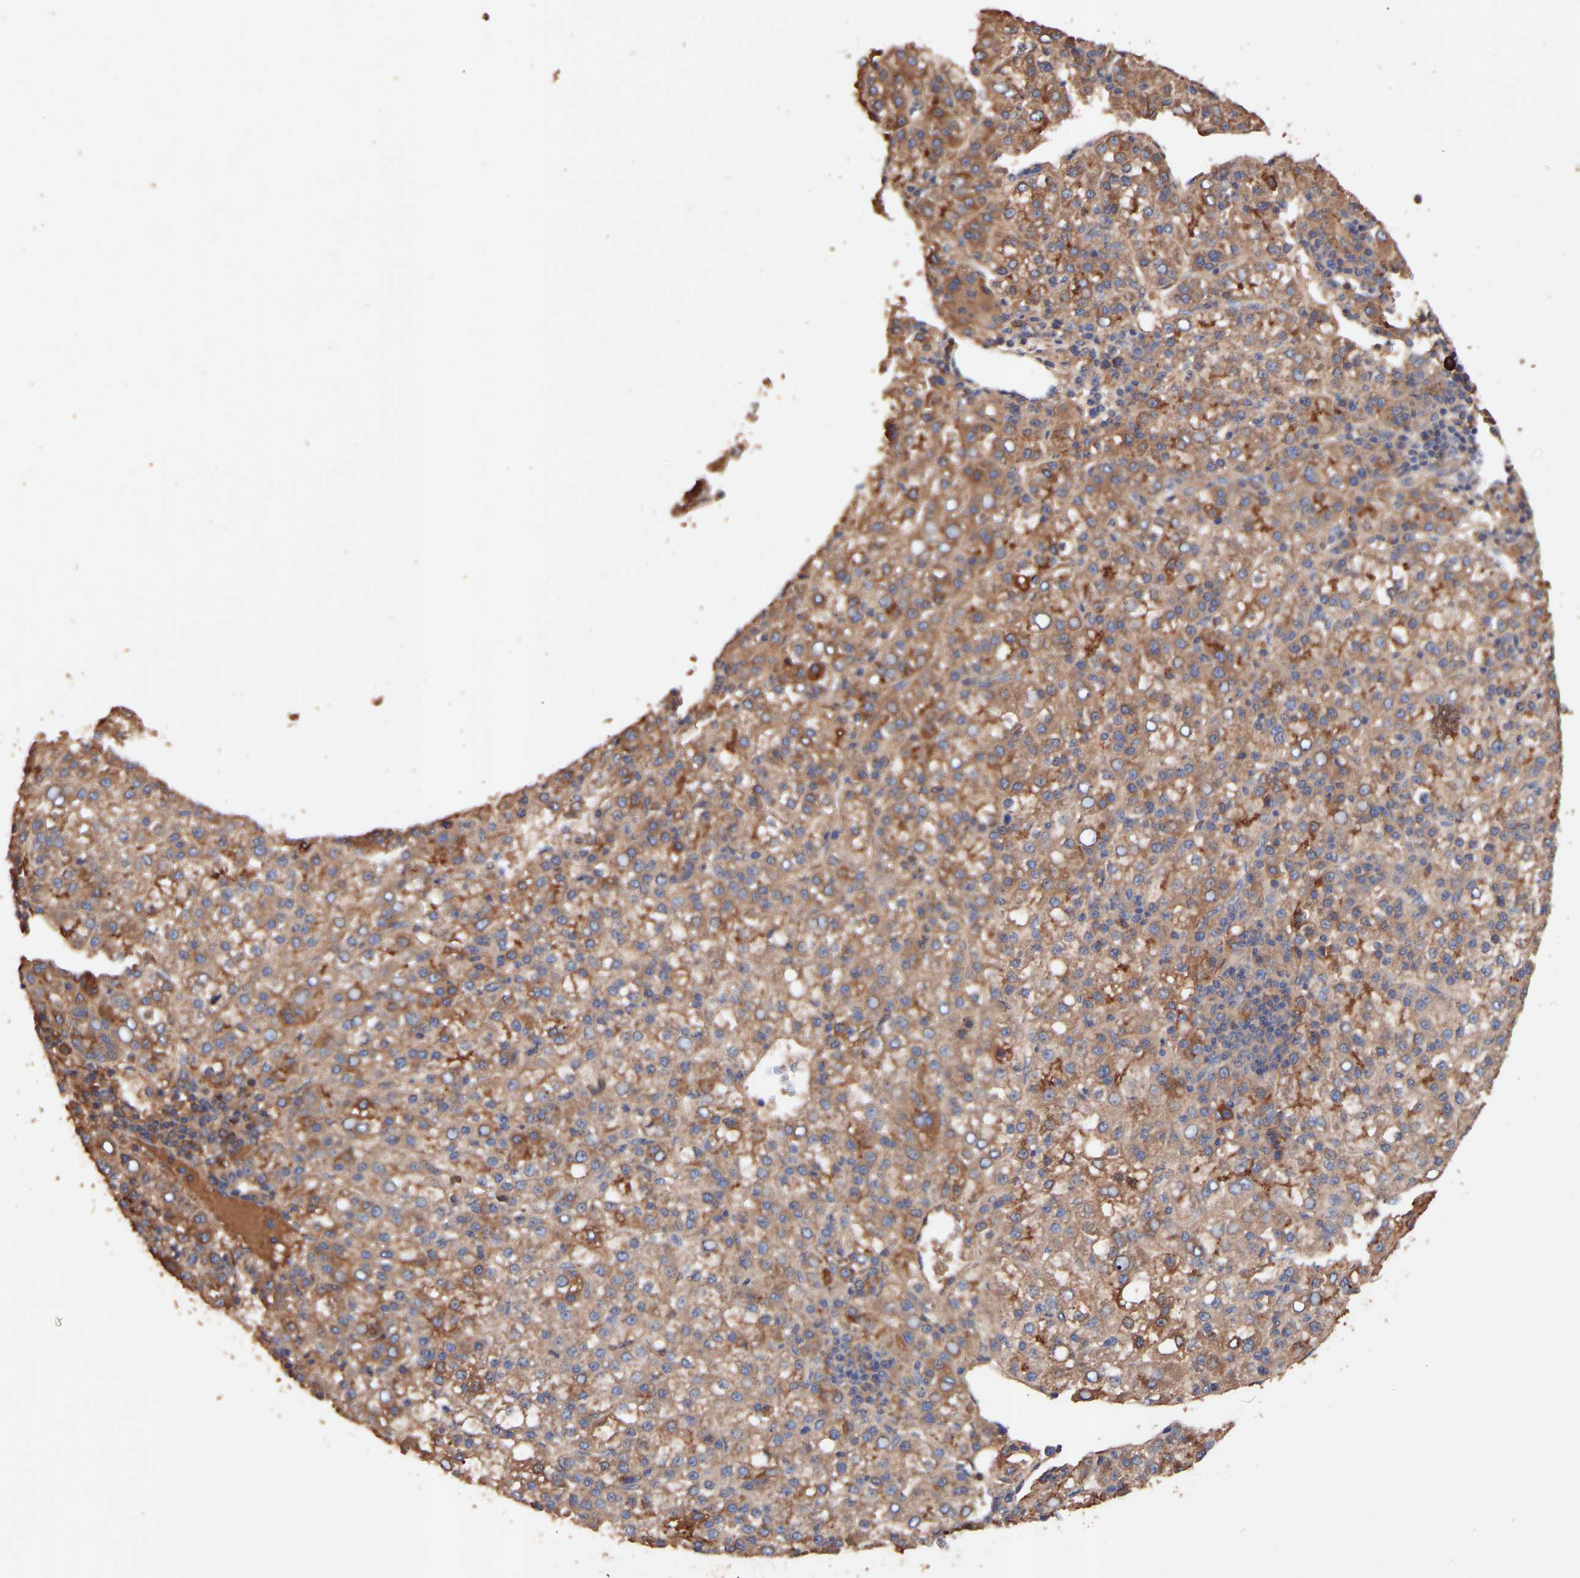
{"staining": {"intensity": "moderate", "quantity": ">75%", "location": "cytoplasmic/membranous"}, "tissue": "liver cancer", "cell_type": "Tumor cells", "image_type": "cancer", "snomed": [{"axis": "morphology", "description": "Carcinoma, Hepatocellular, NOS"}, {"axis": "topography", "description": "Liver"}], "caption": "The immunohistochemical stain highlights moderate cytoplasmic/membranous expression in tumor cells of hepatocellular carcinoma (liver) tissue.", "gene": "TMEM268", "patient": {"sex": "female", "age": 58}}